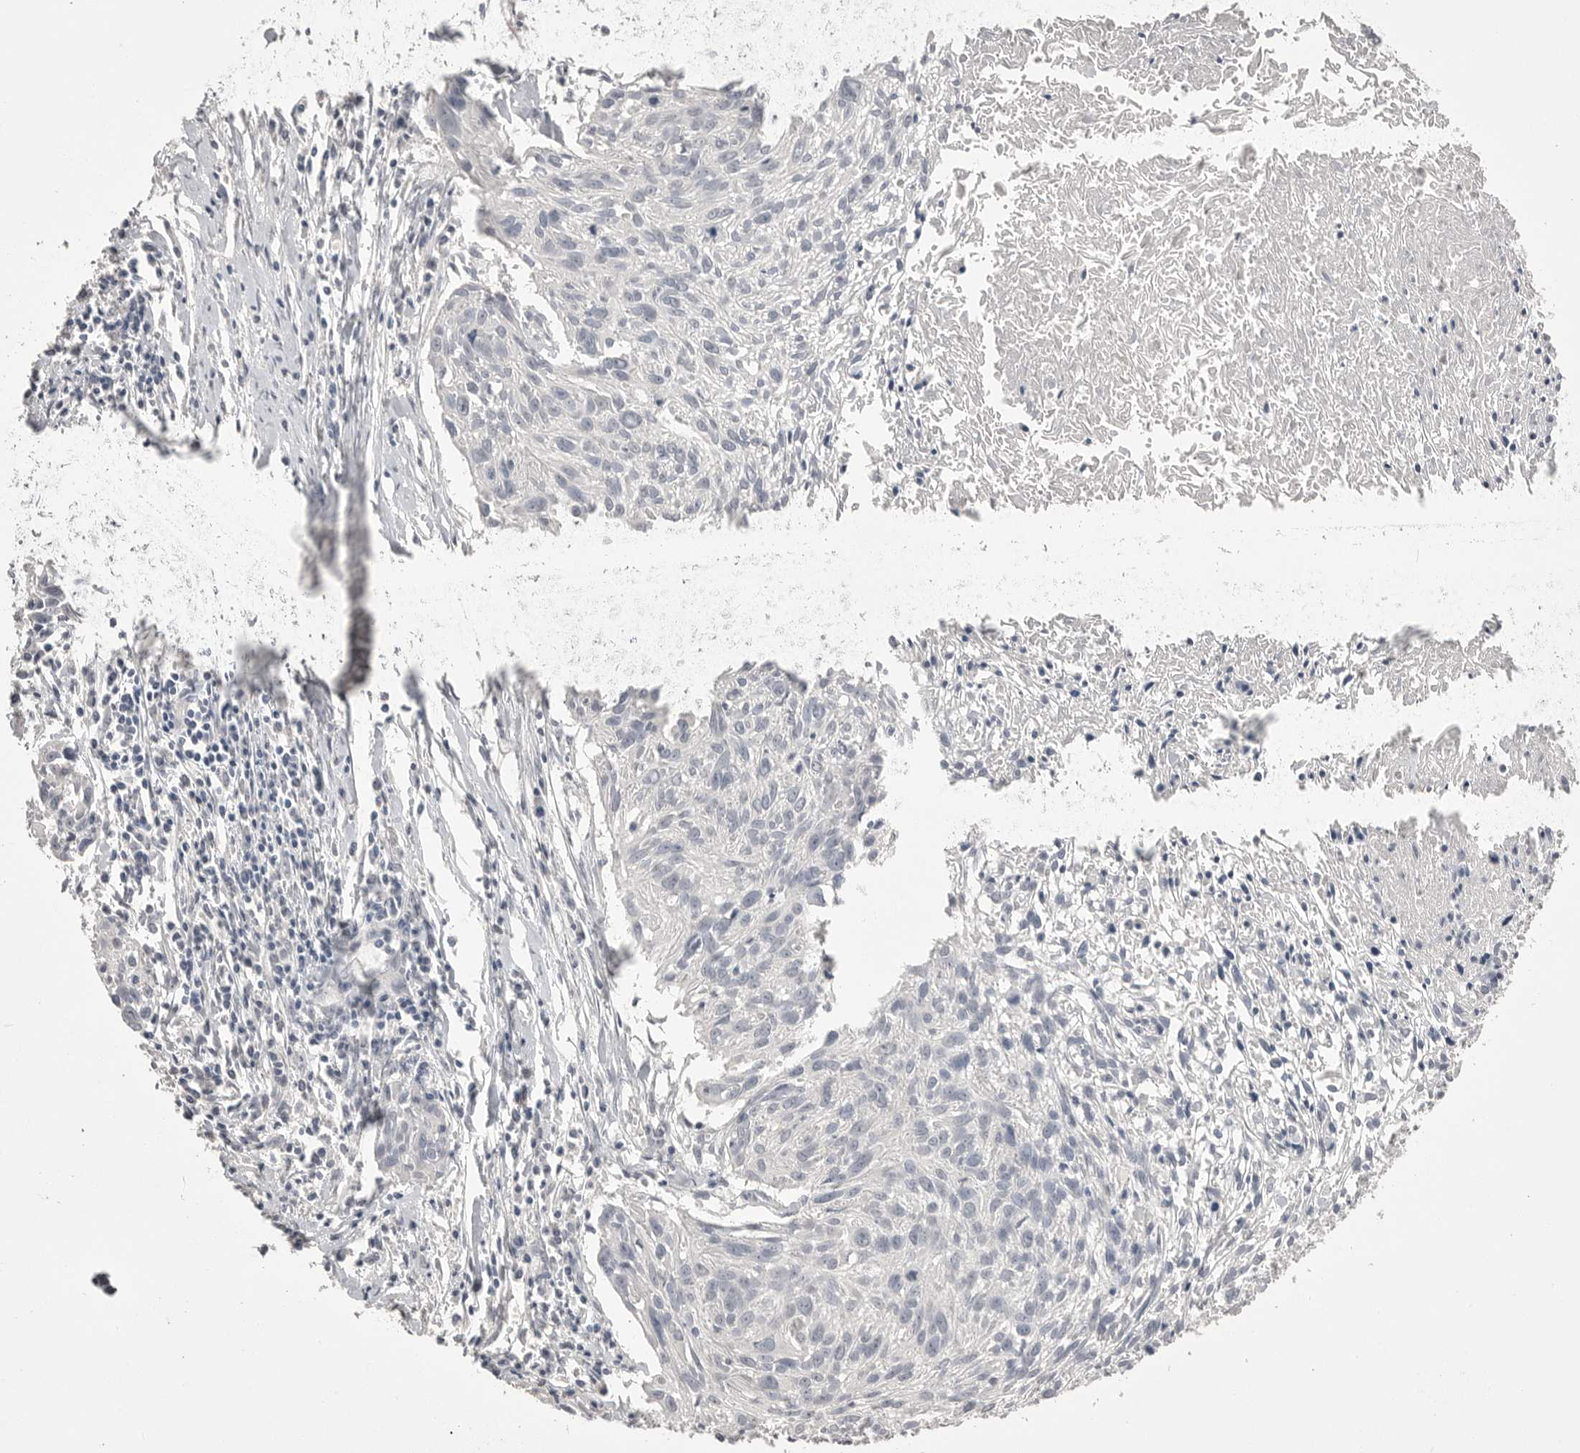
{"staining": {"intensity": "negative", "quantity": "none", "location": "none"}, "tissue": "cervical cancer", "cell_type": "Tumor cells", "image_type": "cancer", "snomed": [{"axis": "morphology", "description": "Squamous cell carcinoma, NOS"}, {"axis": "topography", "description": "Cervix"}], "caption": "This is an immunohistochemistry photomicrograph of cervical squamous cell carcinoma. There is no positivity in tumor cells.", "gene": "CPB1", "patient": {"sex": "female", "age": 51}}